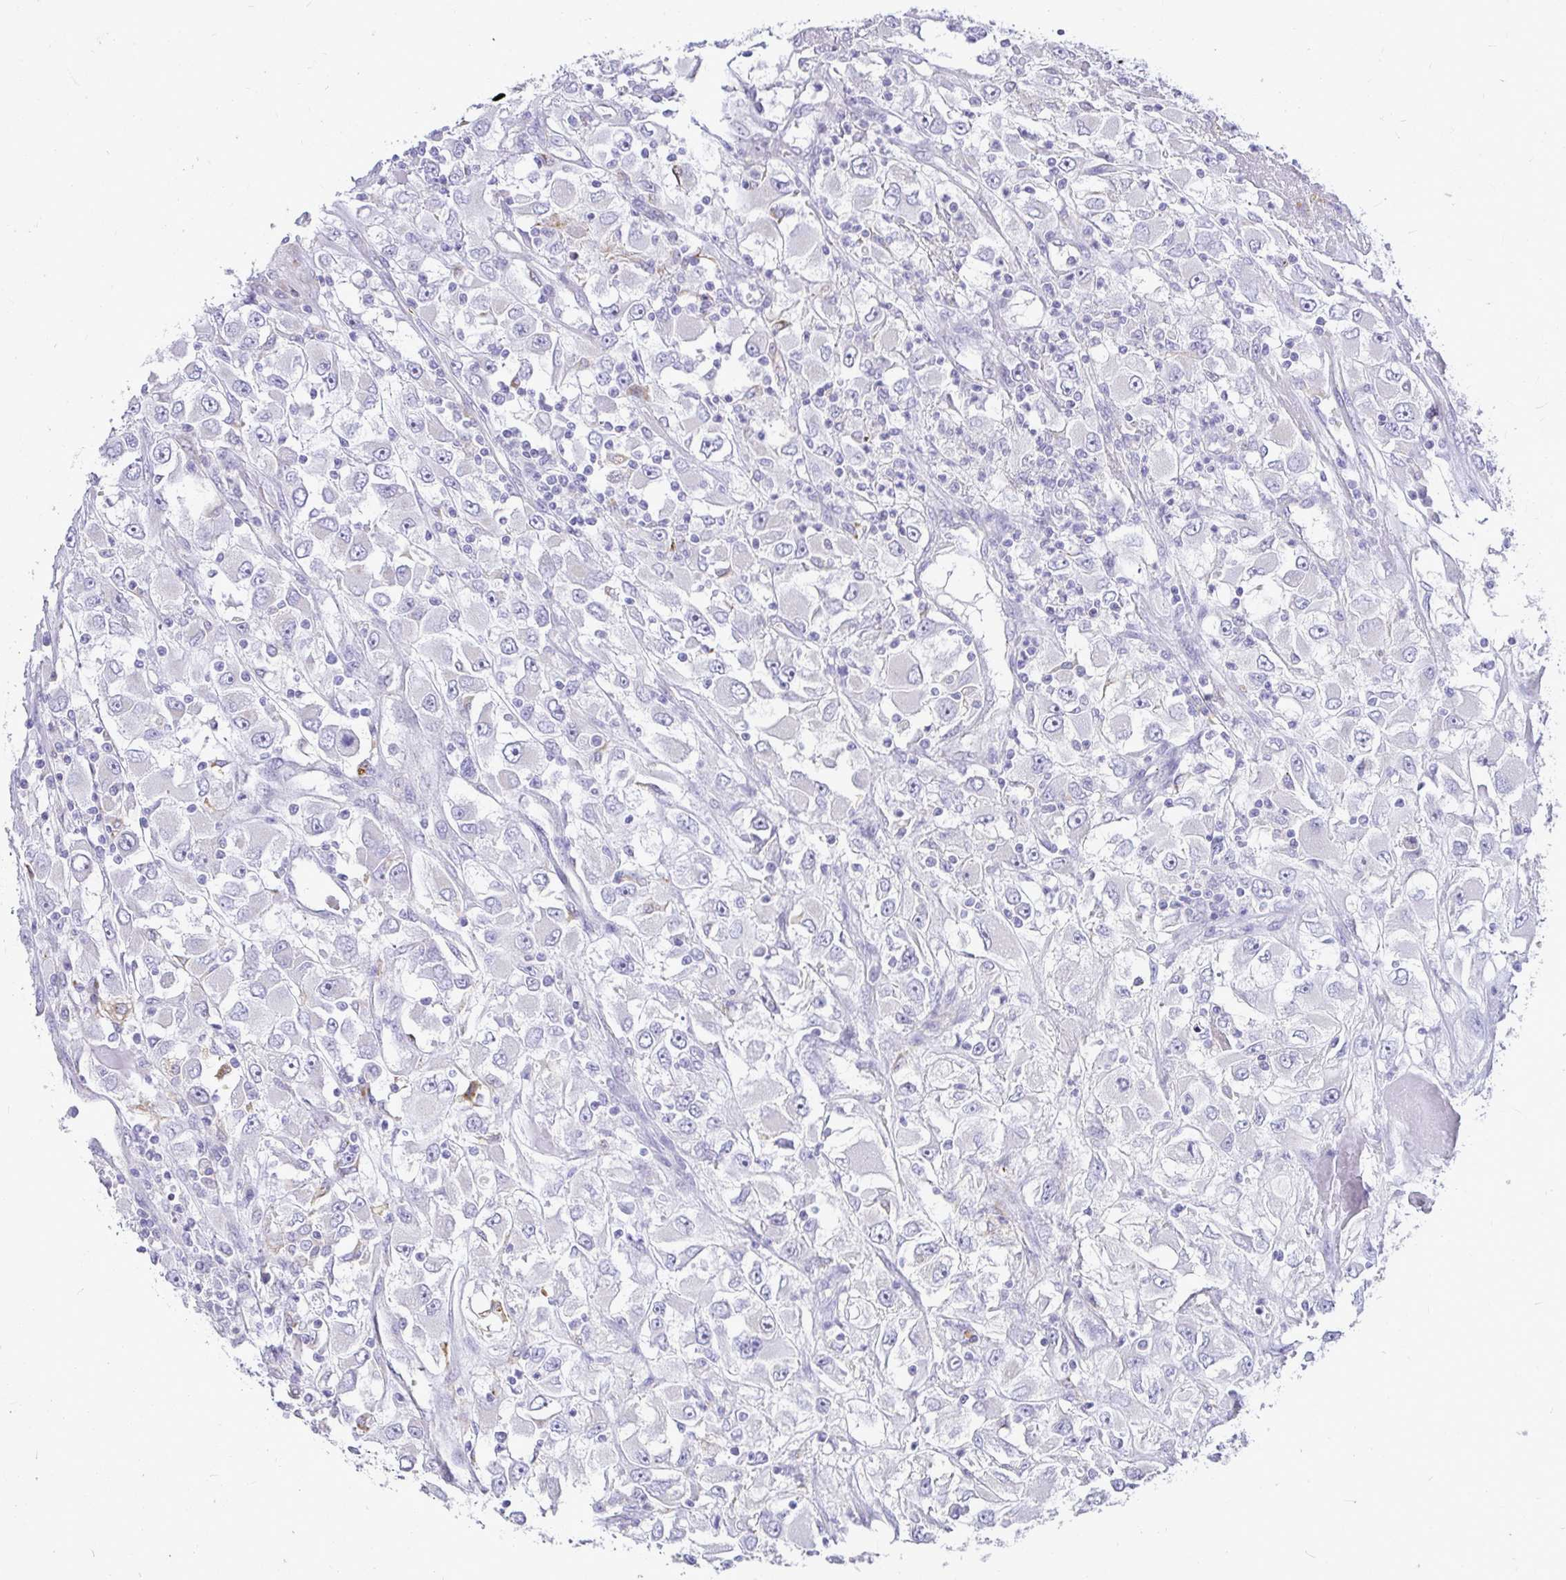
{"staining": {"intensity": "negative", "quantity": "none", "location": "none"}, "tissue": "renal cancer", "cell_type": "Tumor cells", "image_type": "cancer", "snomed": [{"axis": "morphology", "description": "Adenocarcinoma, NOS"}, {"axis": "topography", "description": "Kidney"}], "caption": "The histopathology image shows no staining of tumor cells in adenocarcinoma (renal).", "gene": "PKN3", "patient": {"sex": "female", "age": 52}}